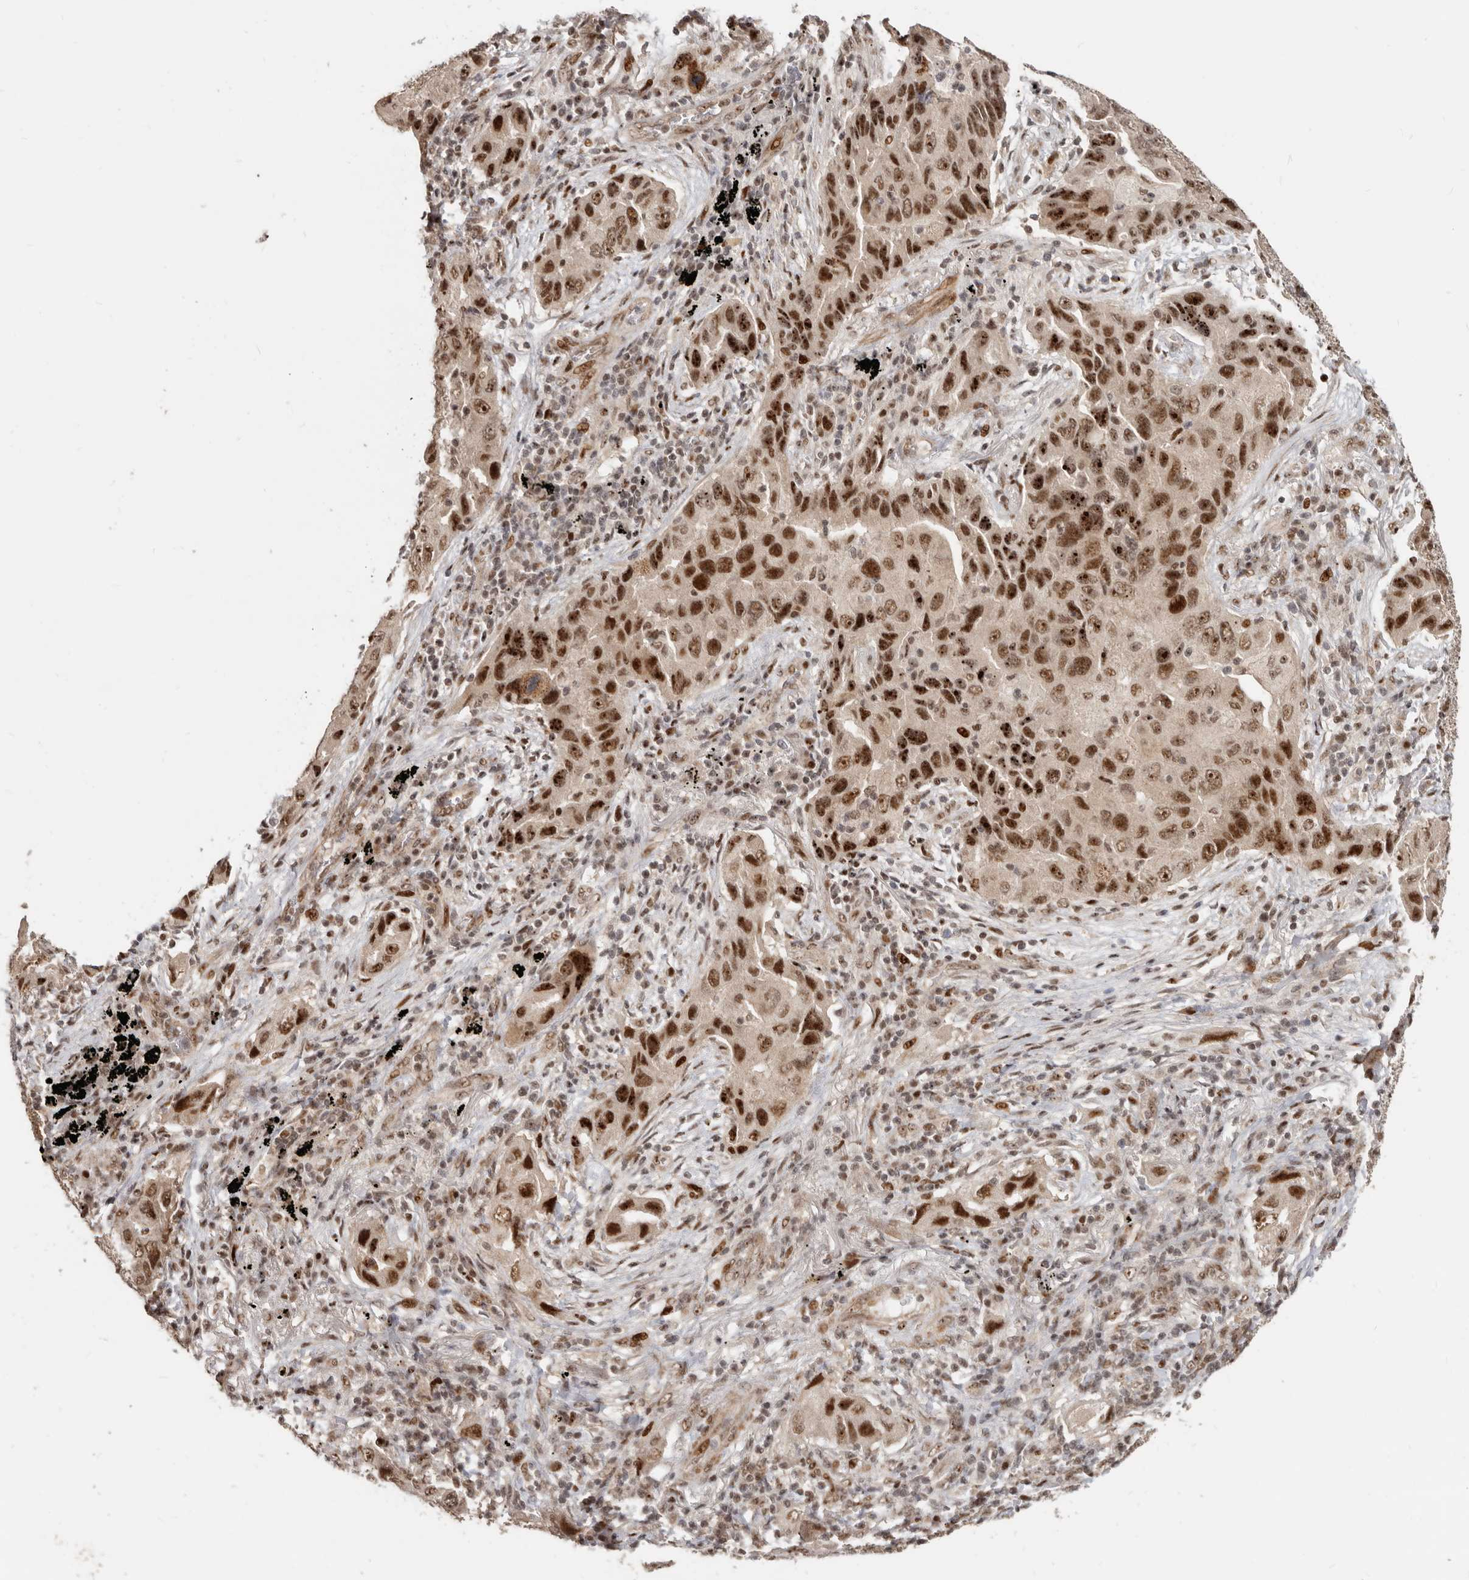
{"staining": {"intensity": "strong", "quantity": ">75%", "location": "nuclear"}, "tissue": "lung cancer", "cell_type": "Tumor cells", "image_type": "cancer", "snomed": [{"axis": "morphology", "description": "Adenocarcinoma, NOS"}, {"axis": "topography", "description": "Lung"}], "caption": "Human lung cancer stained with a brown dye demonstrates strong nuclear positive positivity in about >75% of tumor cells.", "gene": "GPBP1L1", "patient": {"sex": "female", "age": 65}}